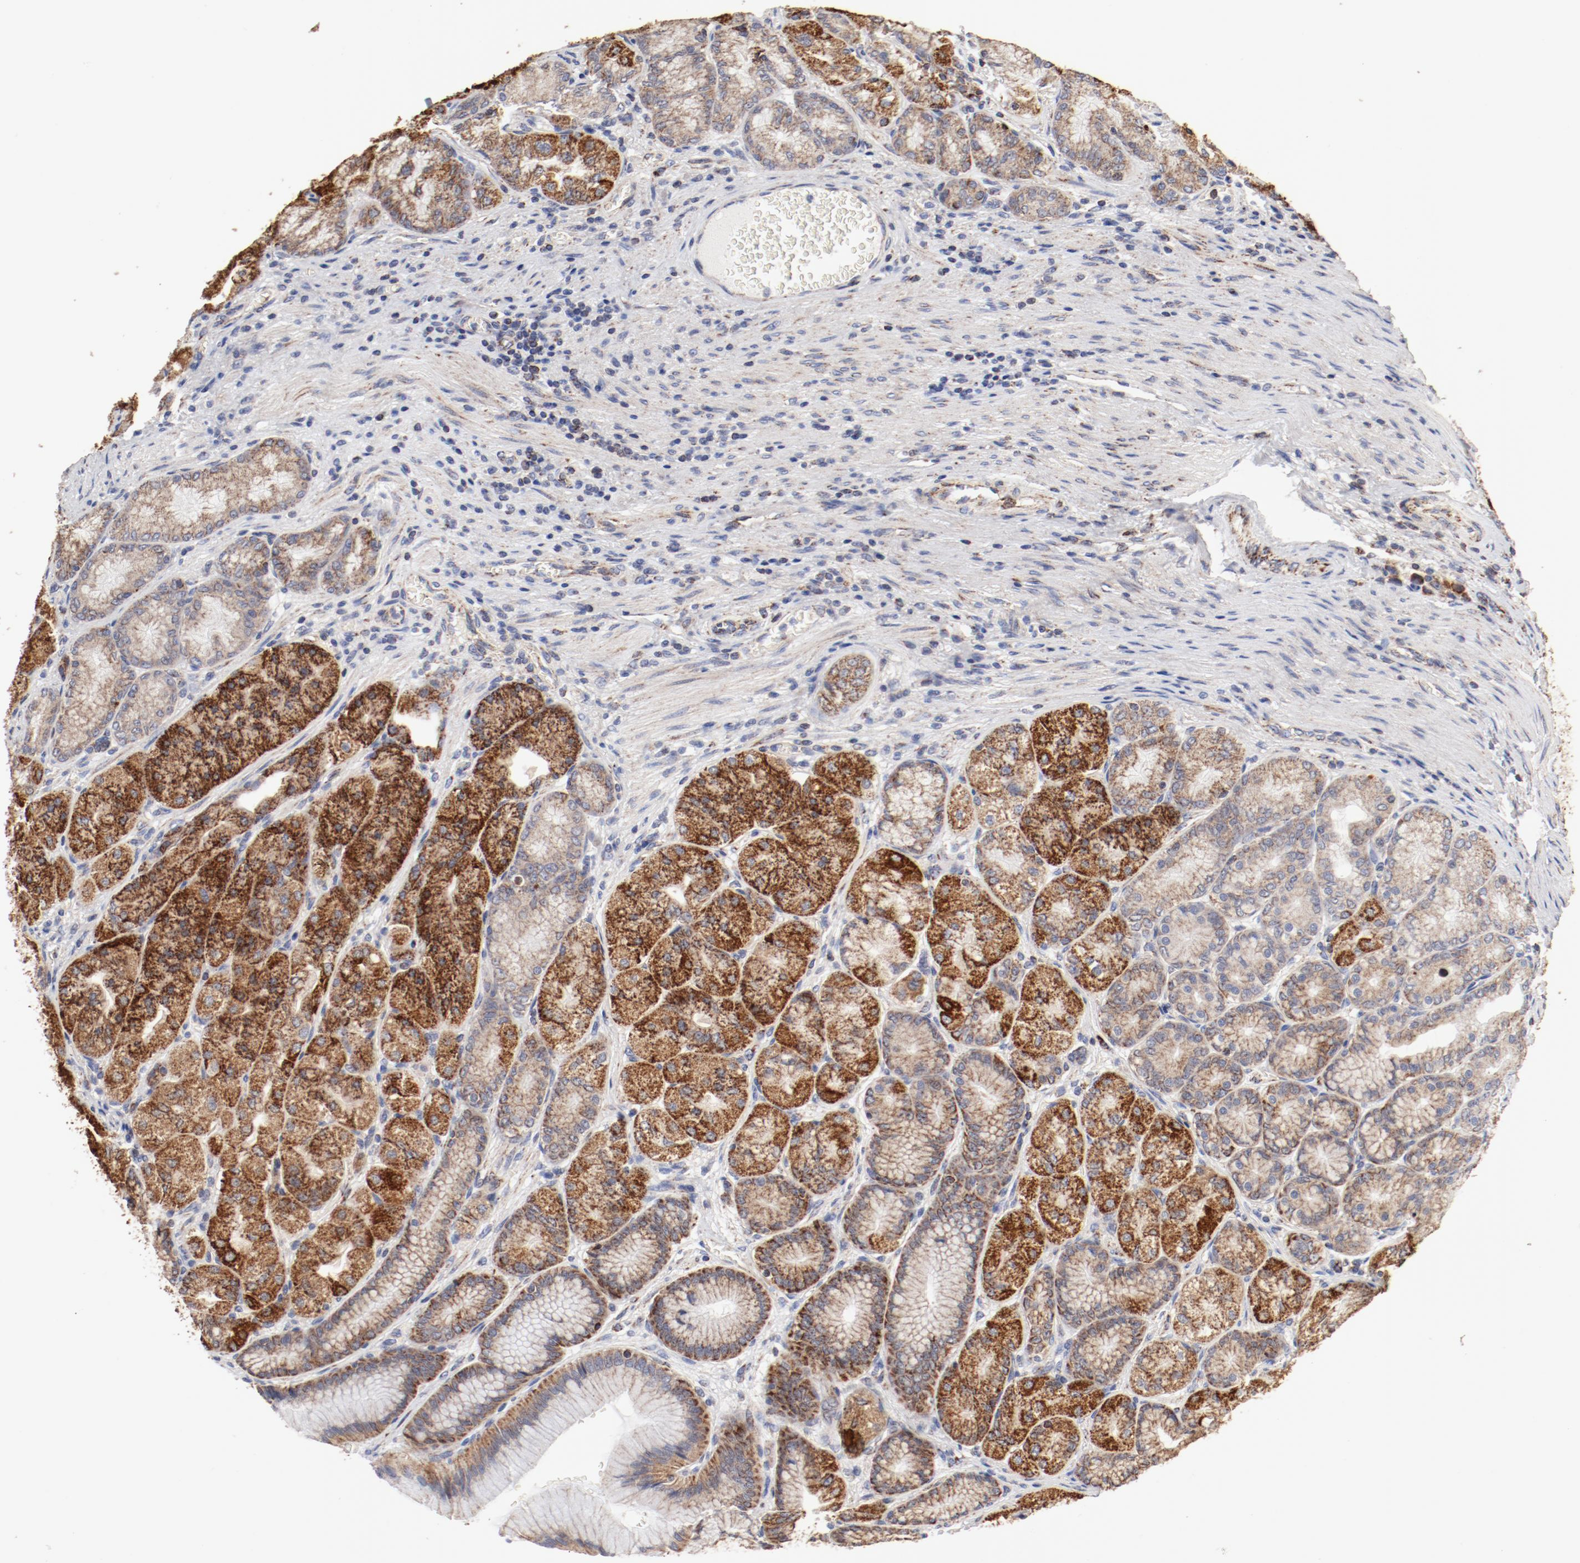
{"staining": {"intensity": "strong", "quantity": "25%-75%", "location": "cytoplasmic/membranous"}, "tissue": "stomach", "cell_type": "Glandular cells", "image_type": "normal", "snomed": [{"axis": "morphology", "description": "Normal tissue, NOS"}, {"axis": "morphology", "description": "Adenocarcinoma, NOS"}, {"axis": "topography", "description": "Stomach"}, {"axis": "topography", "description": "Stomach, lower"}], "caption": "Immunohistochemistry (IHC) (DAB) staining of unremarkable stomach exhibits strong cytoplasmic/membranous protein positivity in approximately 25%-75% of glandular cells.", "gene": "NDUFV2", "patient": {"sex": "female", "age": 65}}